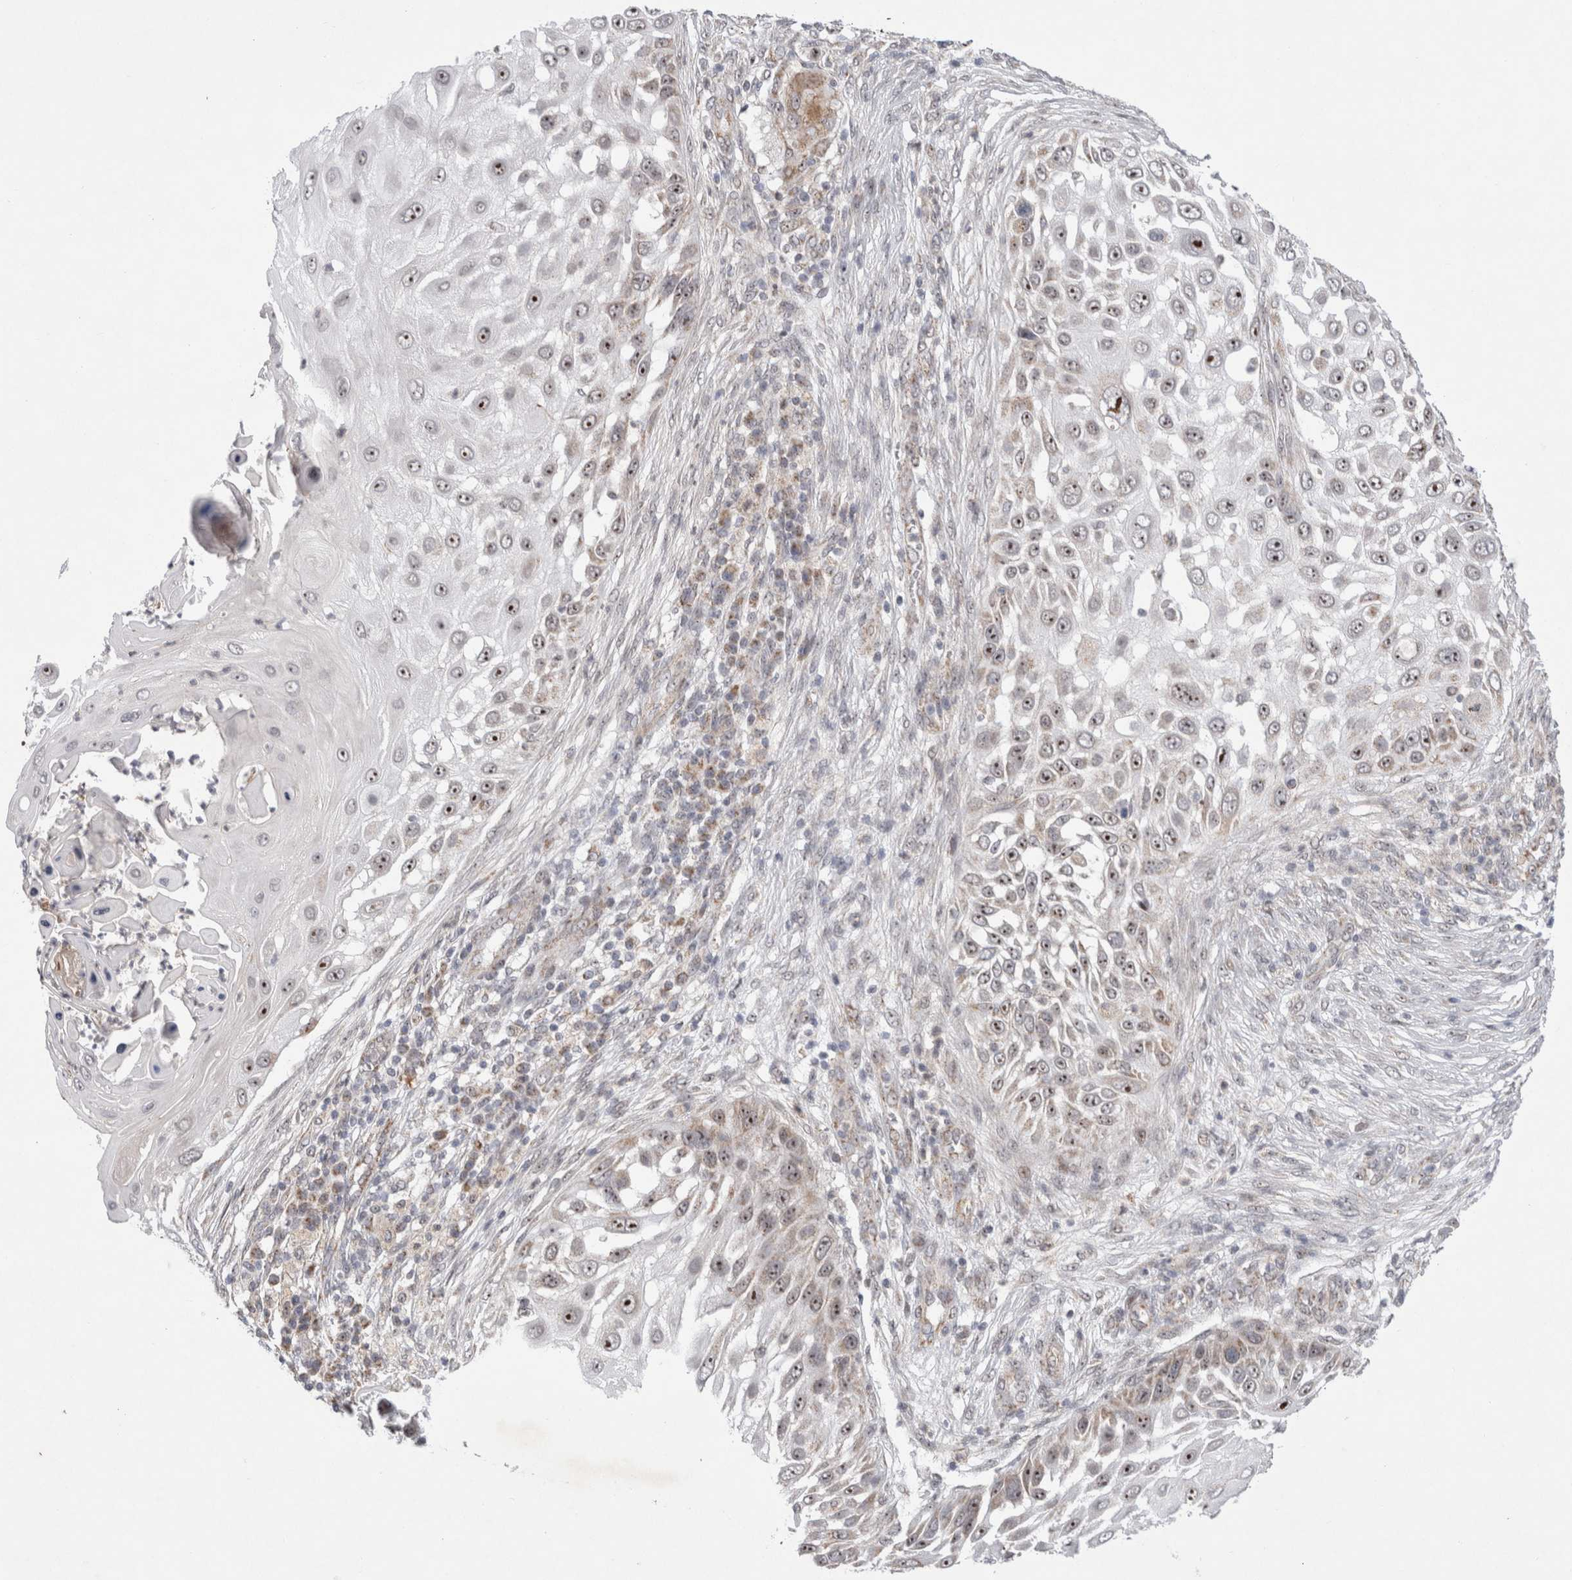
{"staining": {"intensity": "strong", "quantity": ">75%", "location": "nuclear"}, "tissue": "skin cancer", "cell_type": "Tumor cells", "image_type": "cancer", "snomed": [{"axis": "morphology", "description": "Squamous cell carcinoma, NOS"}, {"axis": "topography", "description": "Skin"}], "caption": "Immunohistochemical staining of skin squamous cell carcinoma reveals high levels of strong nuclear expression in about >75% of tumor cells.", "gene": "MRPL37", "patient": {"sex": "female", "age": 44}}